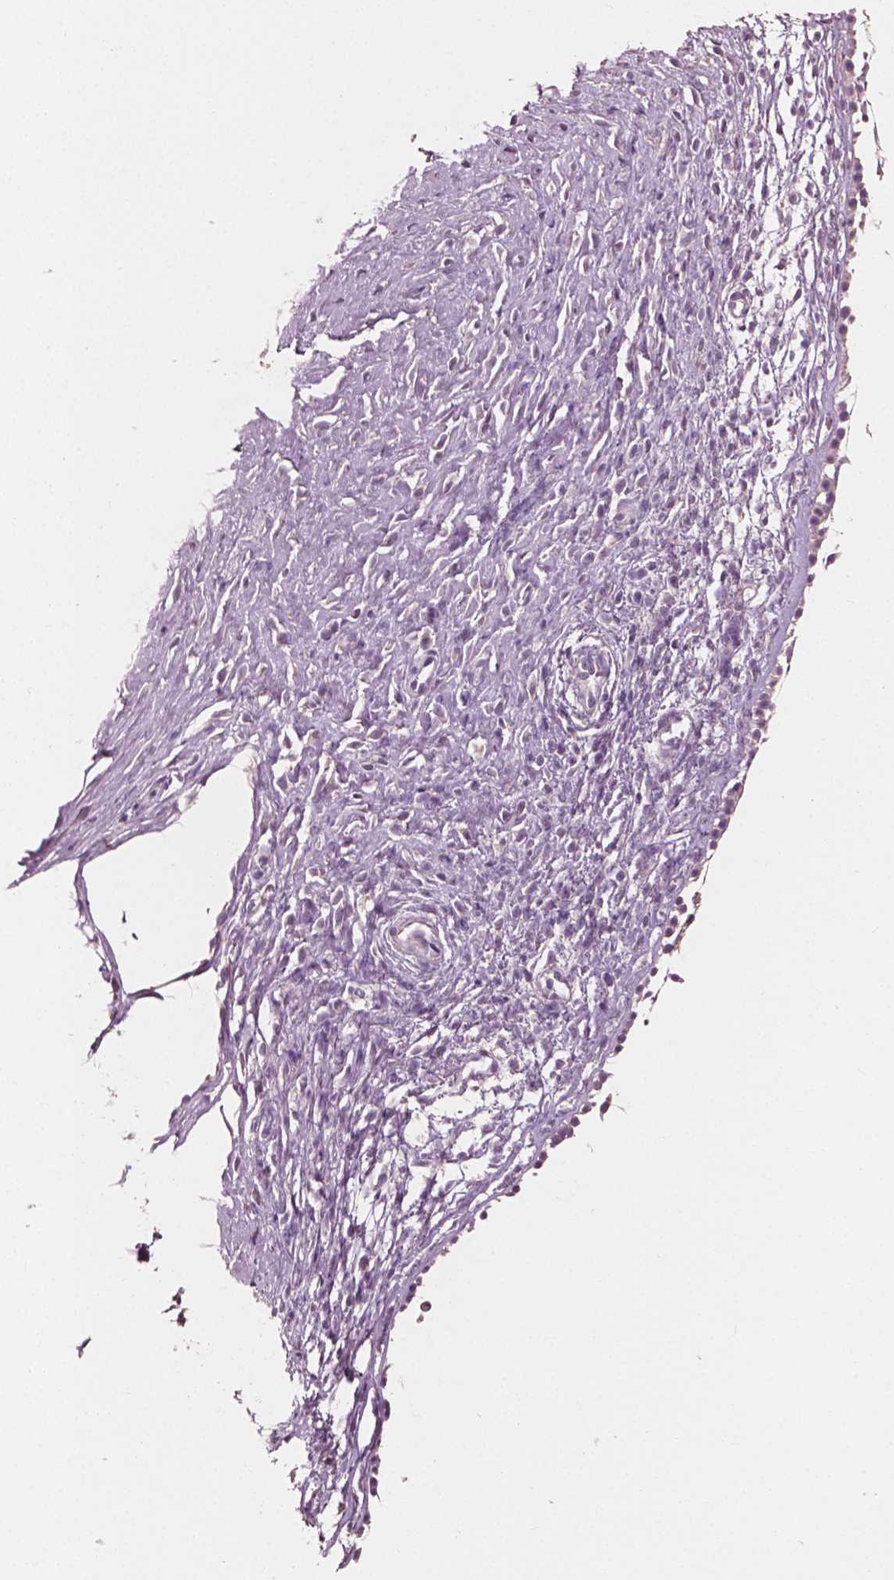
{"staining": {"intensity": "weak", "quantity": "25%-75%", "location": "nuclear"}, "tissue": "nasopharynx", "cell_type": "Respiratory epithelial cells", "image_type": "normal", "snomed": [{"axis": "morphology", "description": "Normal tissue, NOS"}, {"axis": "topography", "description": "Nasopharynx"}], "caption": "This histopathology image displays immunohistochemistry (IHC) staining of normal nasopharynx, with low weak nuclear expression in about 25%-75% of respiratory epithelial cells.", "gene": "PLA2R1", "patient": {"sex": "male", "age": 24}}